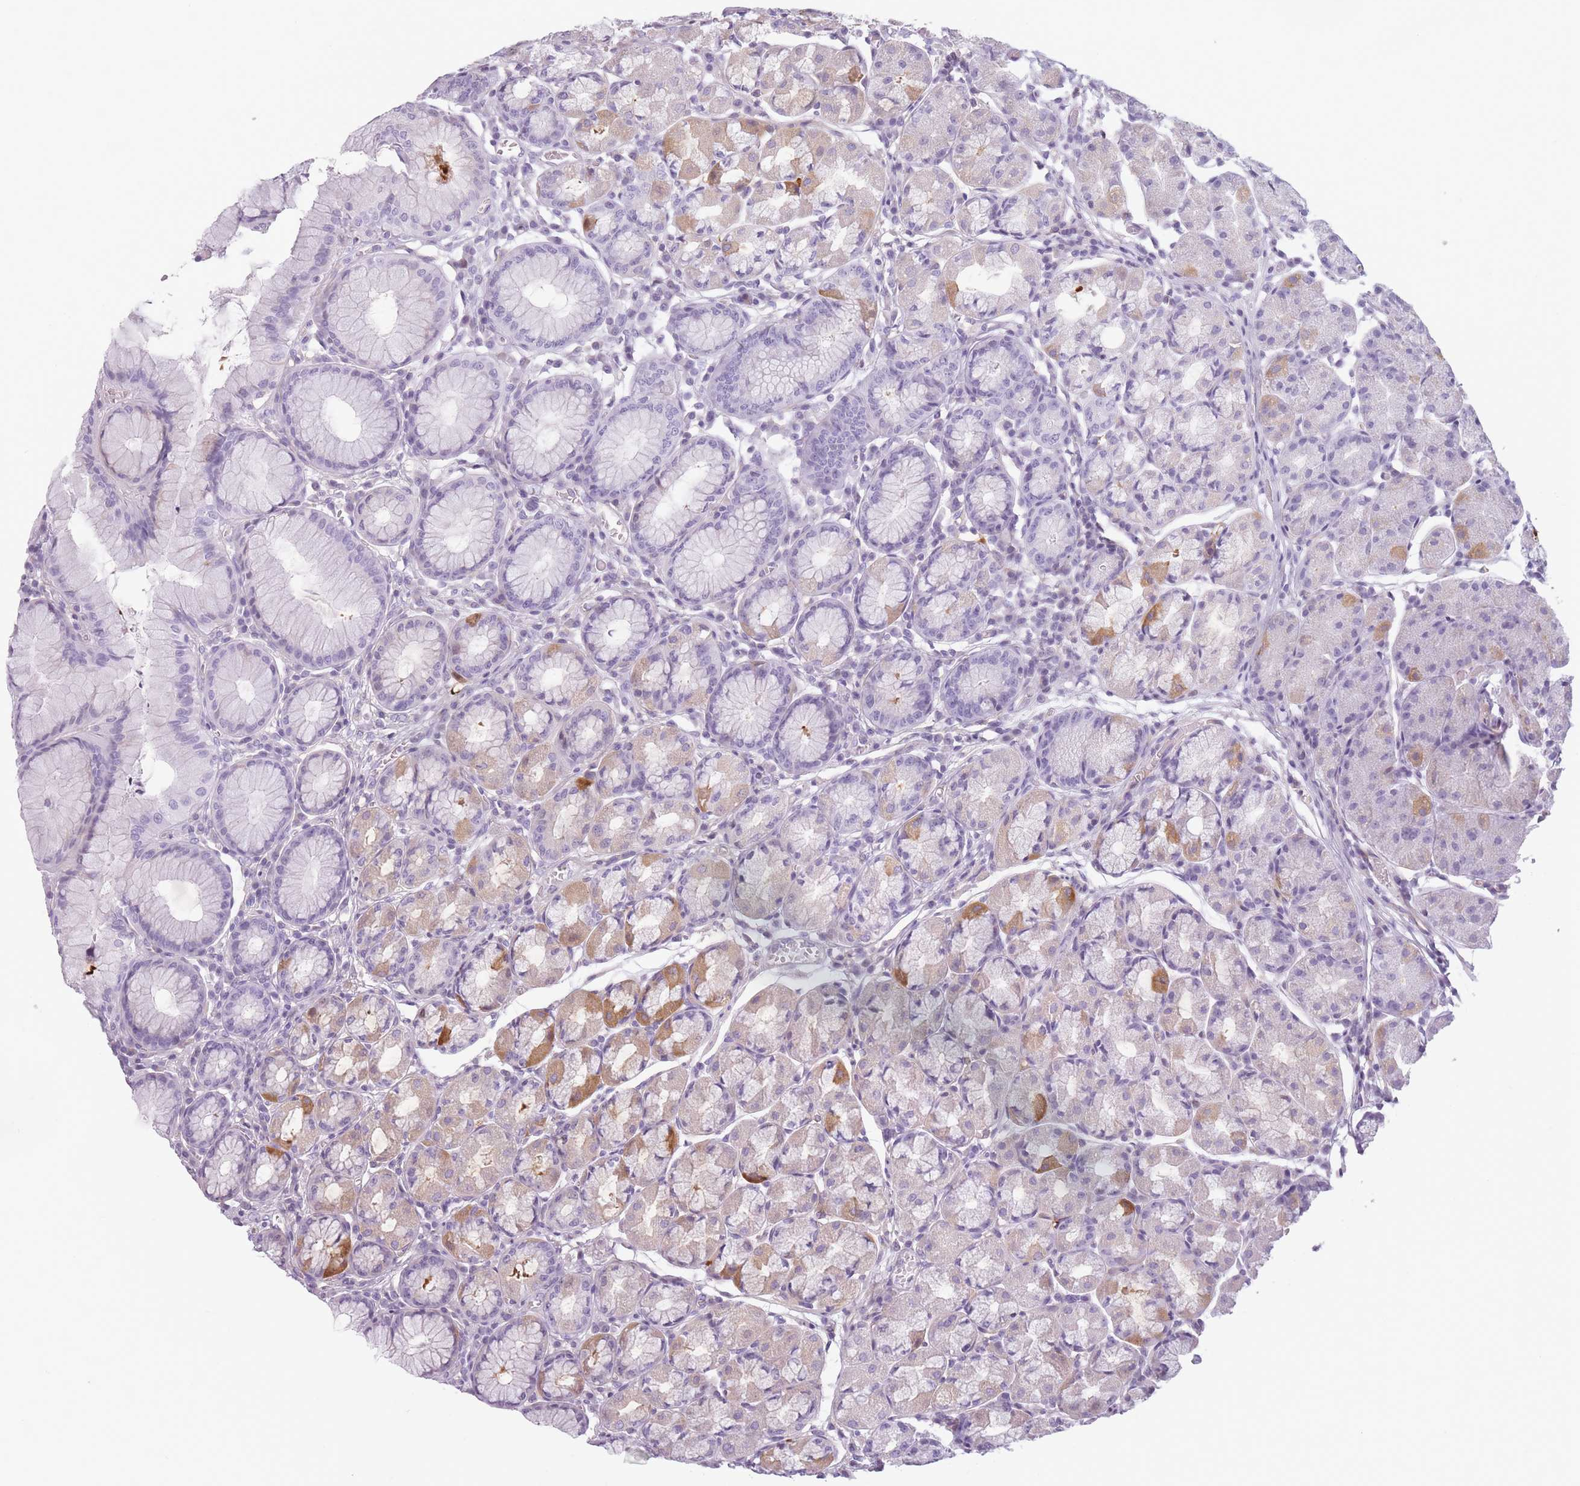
{"staining": {"intensity": "strong", "quantity": "25%-75%", "location": "cytoplasmic/membranous"}, "tissue": "stomach", "cell_type": "Glandular cells", "image_type": "normal", "snomed": [{"axis": "morphology", "description": "Normal tissue, NOS"}, {"axis": "topography", "description": "Stomach"}], "caption": "Stomach stained with IHC displays strong cytoplasmic/membranous expression in about 25%-75% of glandular cells.", "gene": "GGT1", "patient": {"sex": "male", "age": 55}}